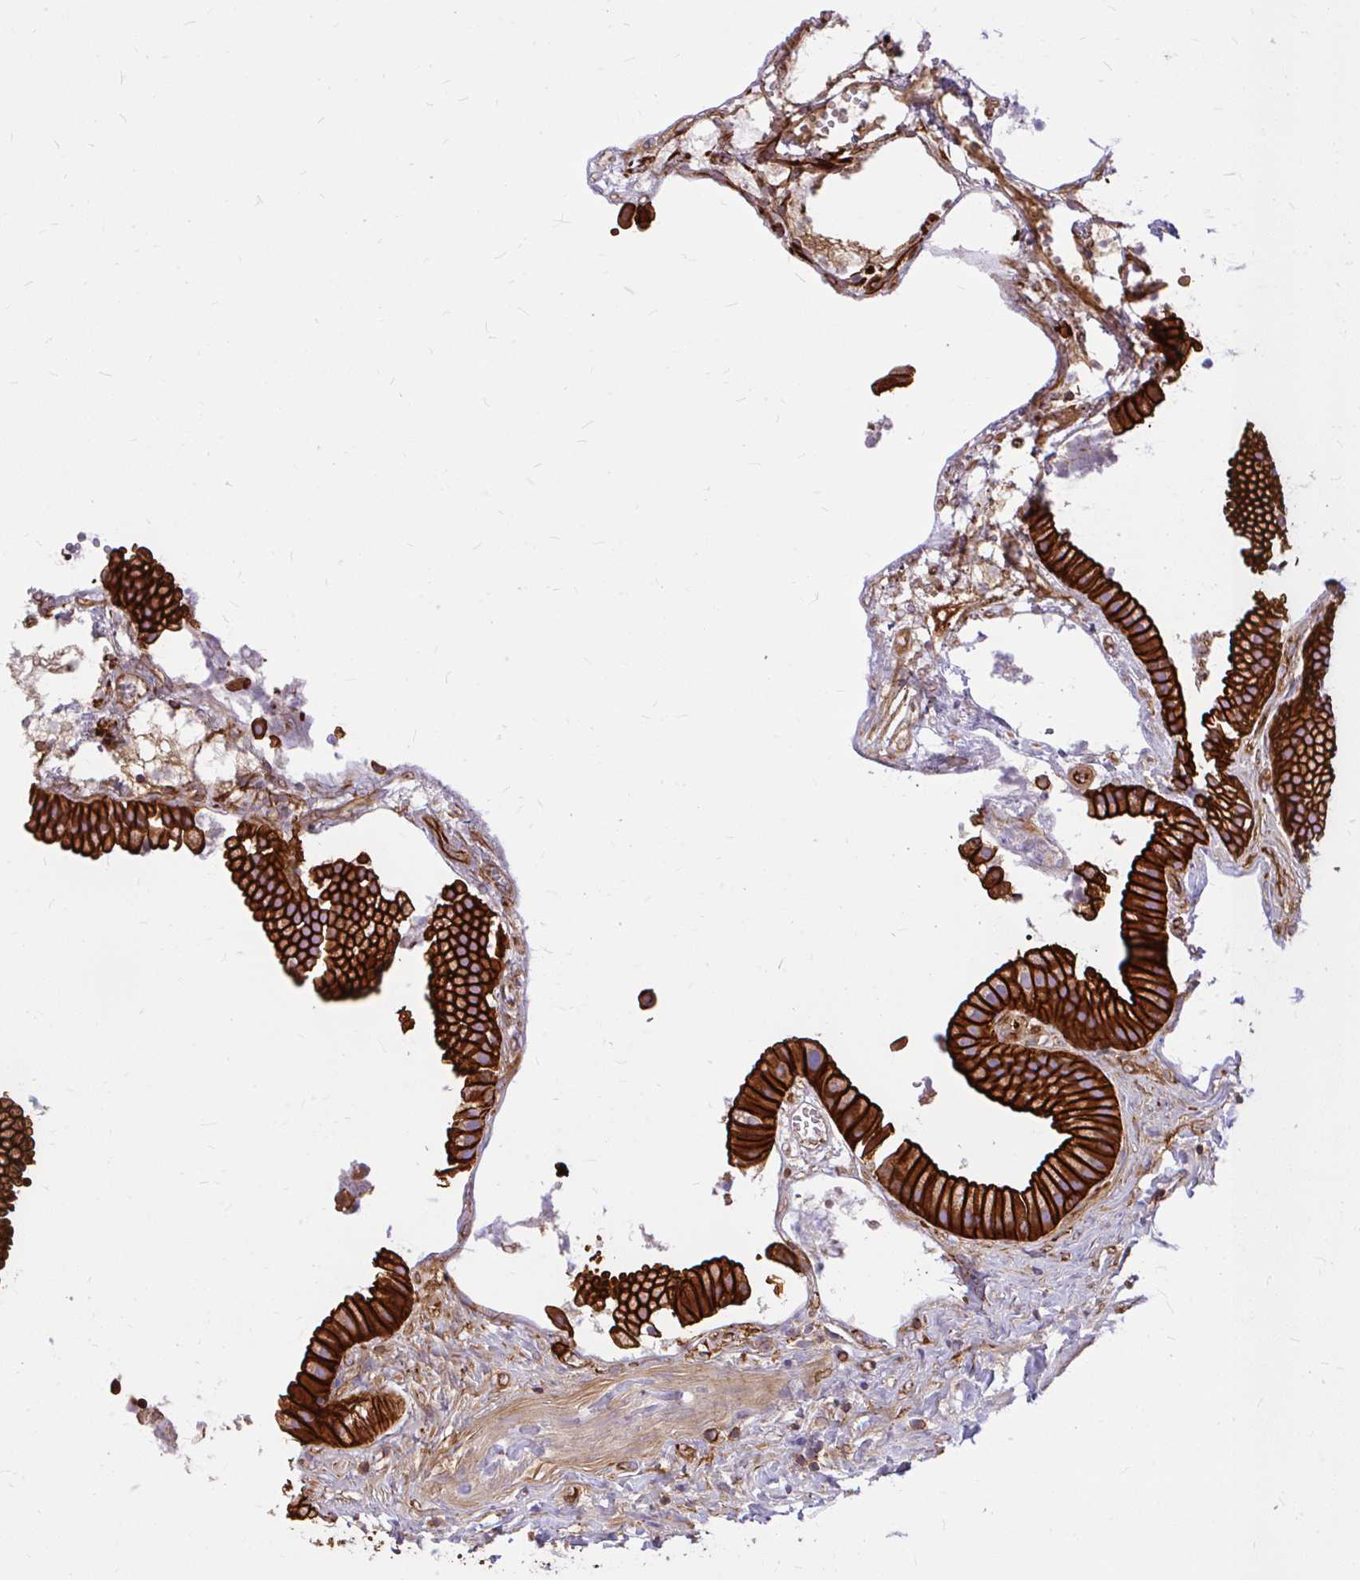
{"staining": {"intensity": "strong", "quantity": ">75%", "location": "cytoplasmic/membranous"}, "tissue": "gallbladder", "cell_type": "Glandular cells", "image_type": "normal", "snomed": [{"axis": "morphology", "description": "Normal tissue, NOS"}, {"axis": "topography", "description": "Gallbladder"}], "caption": "Brown immunohistochemical staining in unremarkable gallbladder shows strong cytoplasmic/membranous positivity in approximately >75% of glandular cells.", "gene": "MAP1LC3B2", "patient": {"sex": "female", "age": 63}}